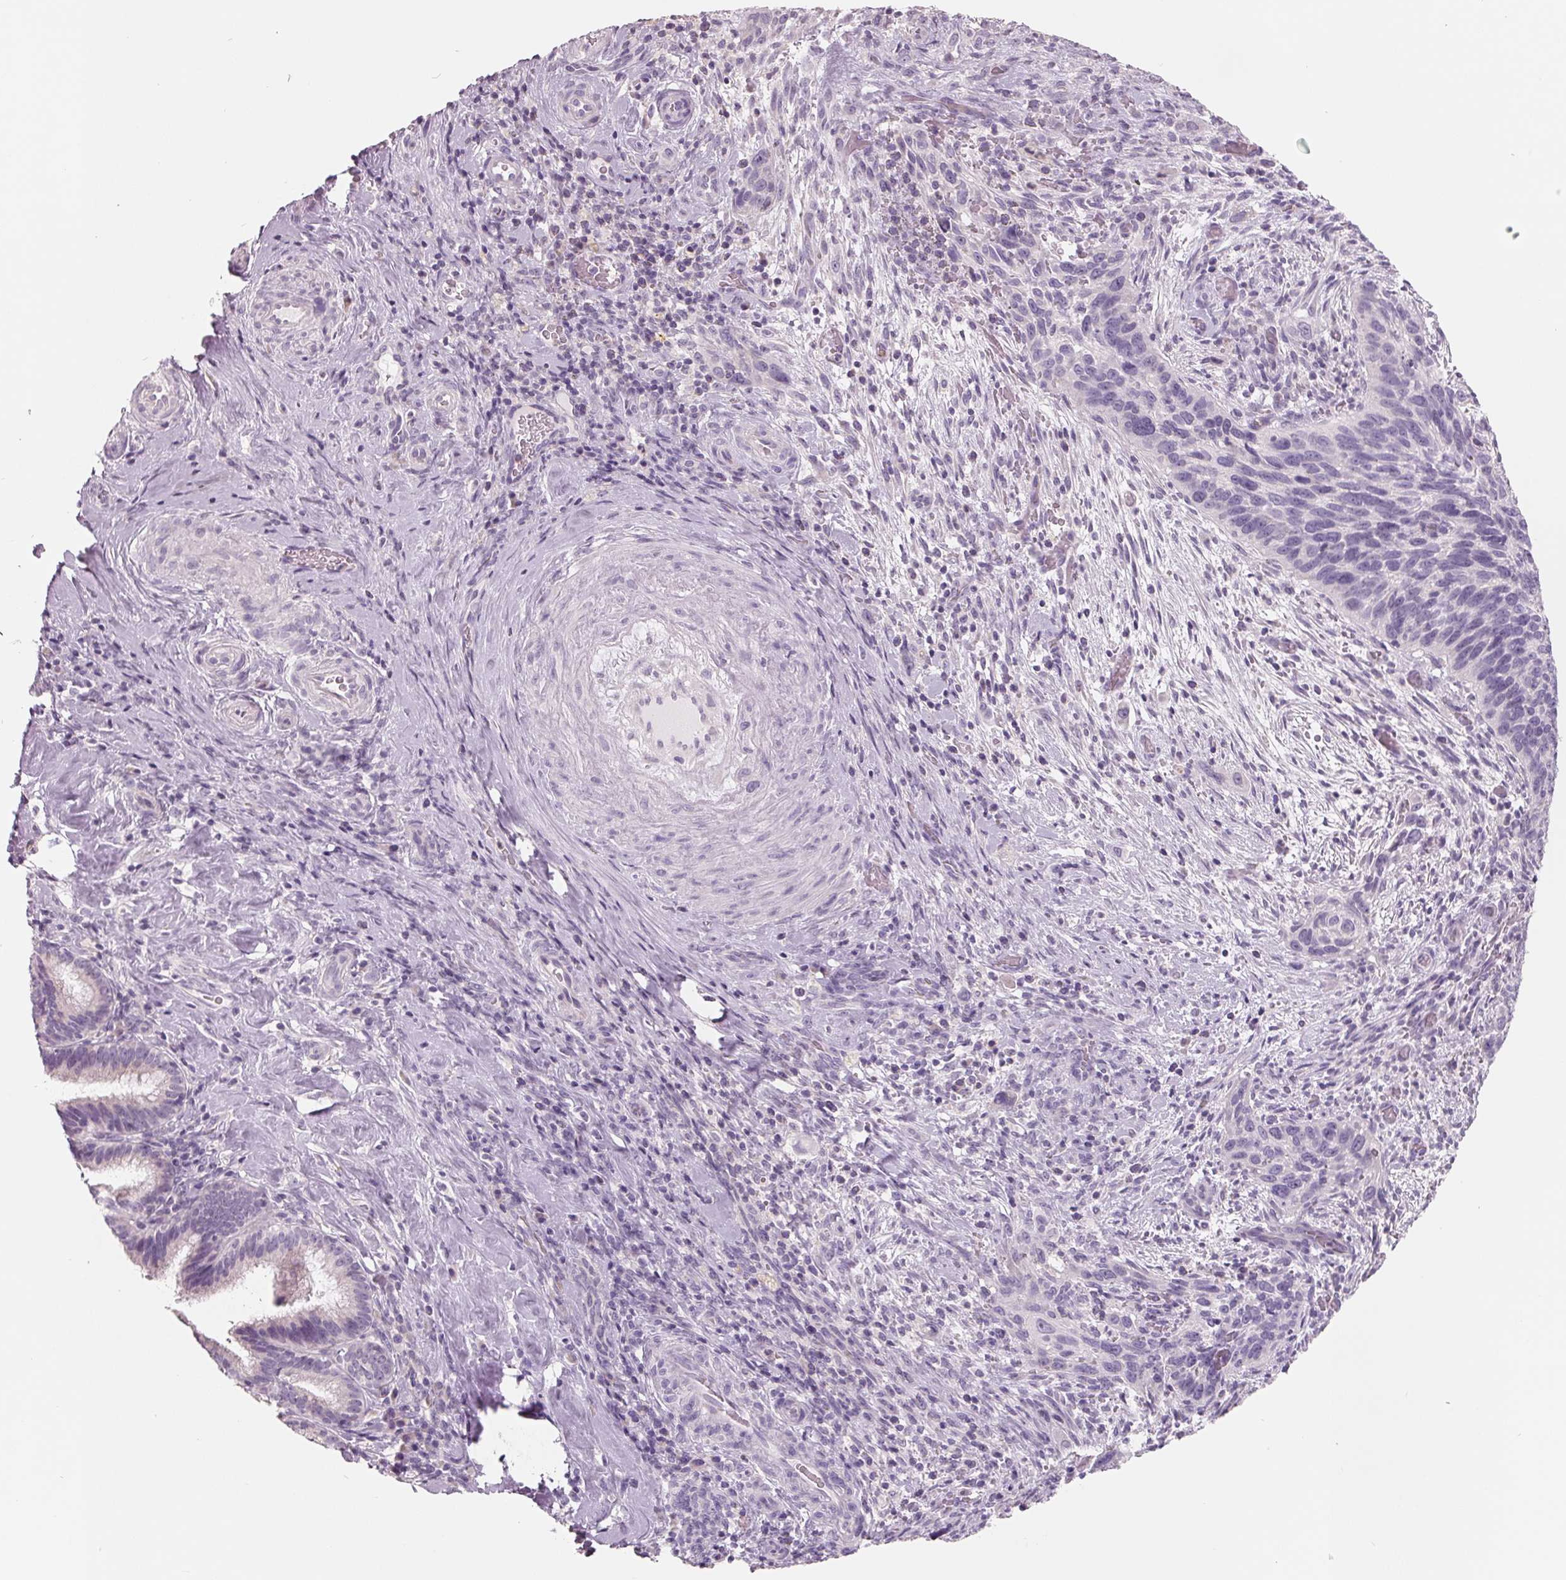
{"staining": {"intensity": "negative", "quantity": "none", "location": "none"}, "tissue": "cervical cancer", "cell_type": "Tumor cells", "image_type": "cancer", "snomed": [{"axis": "morphology", "description": "Squamous cell carcinoma, NOS"}, {"axis": "topography", "description": "Cervix"}], "caption": "Immunohistochemistry image of neoplastic tissue: squamous cell carcinoma (cervical) stained with DAB shows no significant protein staining in tumor cells.", "gene": "FTCD", "patient": {"sex": "female", "age": 51}}